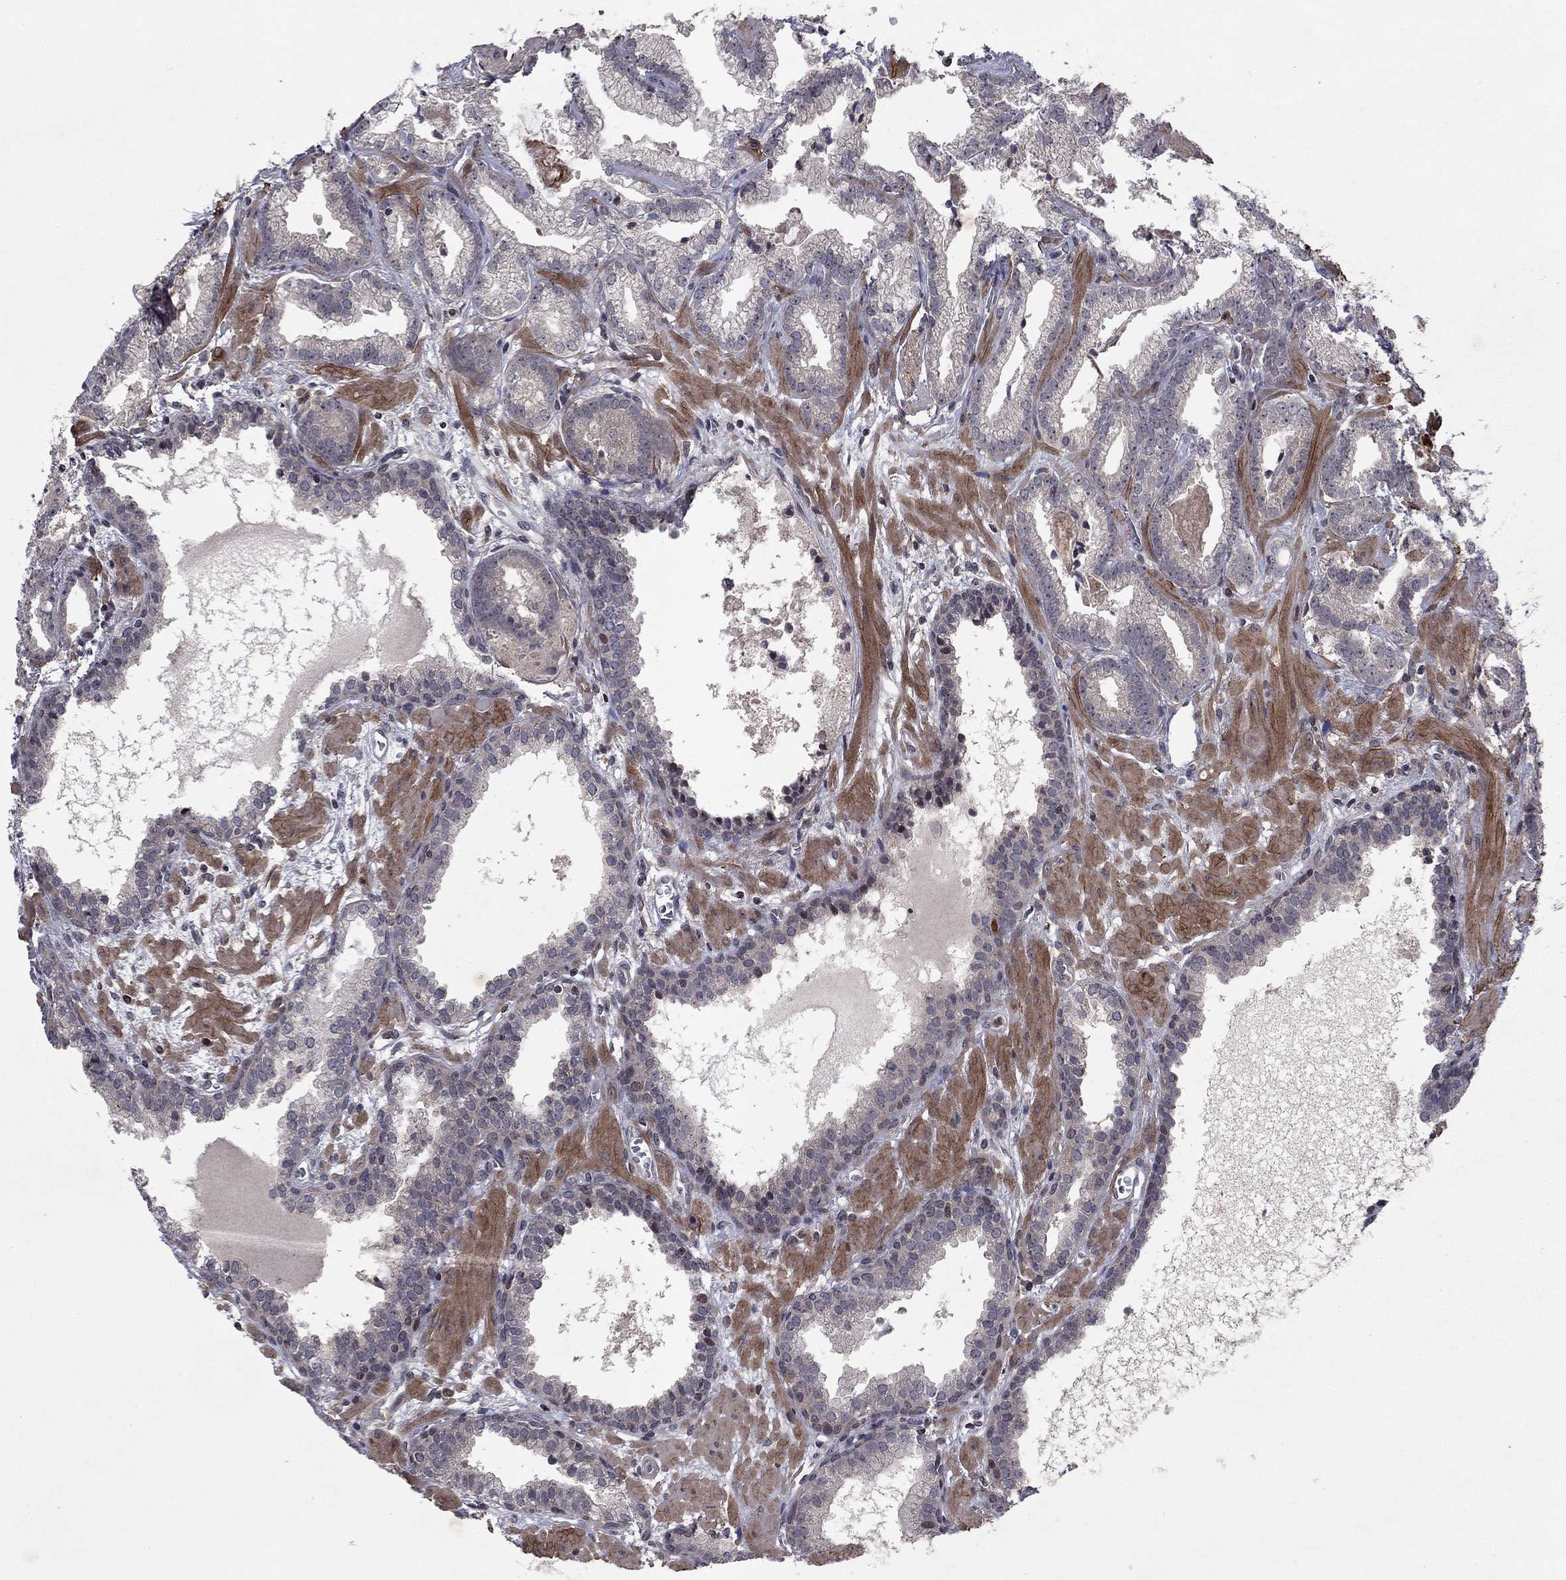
{"staining": {"intensity": "negative", "quantity": "none", "location": "none"}, "tissue": "prostate cancer", "cell_type": "Tumor cells", "image_type": "cancer", "snomed": [{"axis": "morphology", "description": "Adenocarcinoma, Low grade"}, {"axis": "topography", "description": "Prostate"}], "caption": "An immunohistochemistry image of low-grade adenocarcinoma (prostate) is shown. There is no staining in tumor cells of low-grade adenocarcinoma (prostate).", "gene": "SORBS1", "patient": {"sex": "male", "age": 68}}